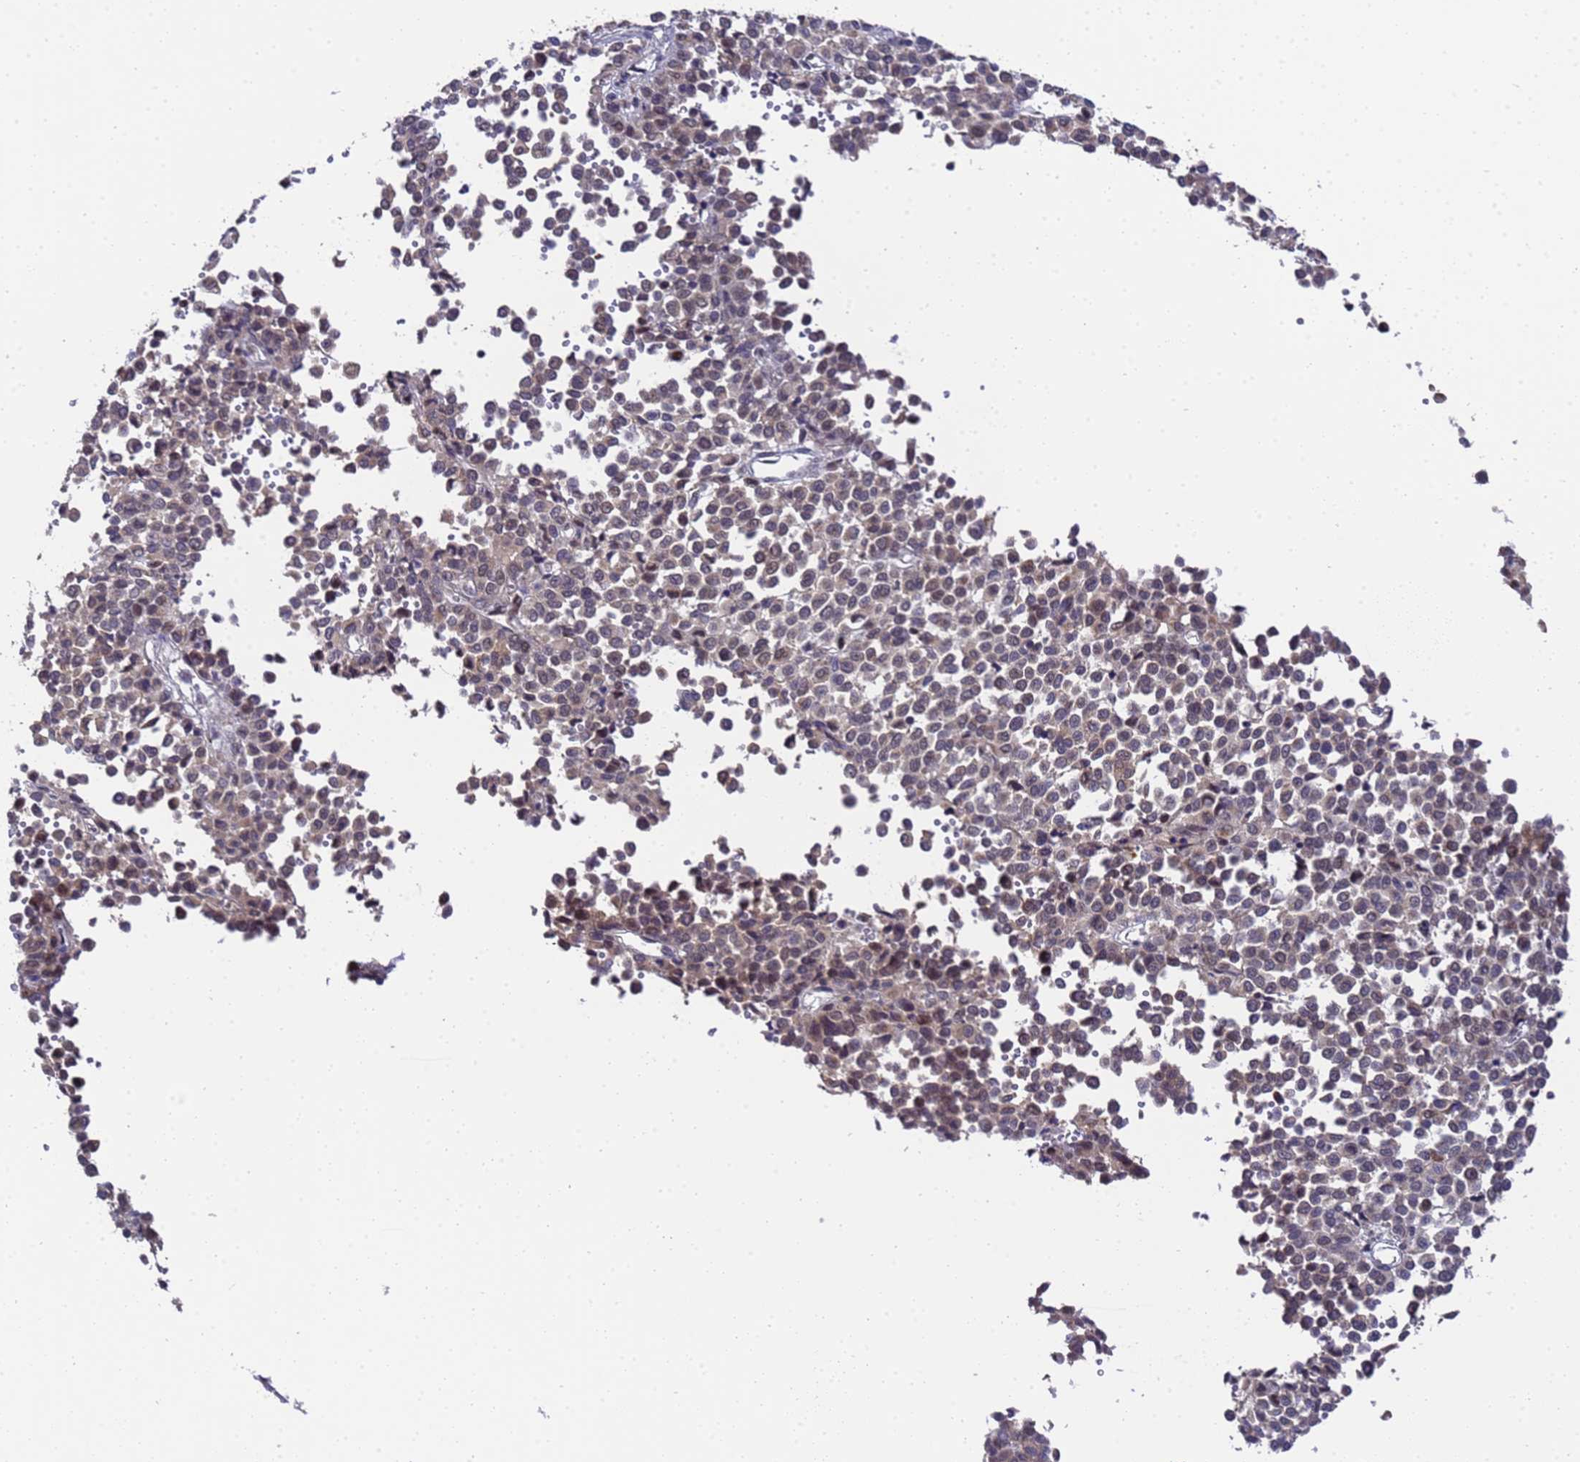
{"staining": {"intensity": "weak", "quantity": ">75%", "location": "cytoplasmic/membranous"}, "tissue": "melanoma", "cell_type": "Tumor cells", "image_type": "cancer", "snomed": [{"axis": "morphology", "description": "Malignant melanoma, Metastatic site"}, {"axis": "topography", "description": "Pancreas"}], "caption": "This micrograph displays melanoma stained with immunohistochemistry (IHC) to label a protein in brown. The cytoplasmic/membranous of tumor cells show weak positivity for the protein. Nuclei are counter-stained blue.", "gene": "ANAPC13", "patient": {"sex": "female", "age": 30}}